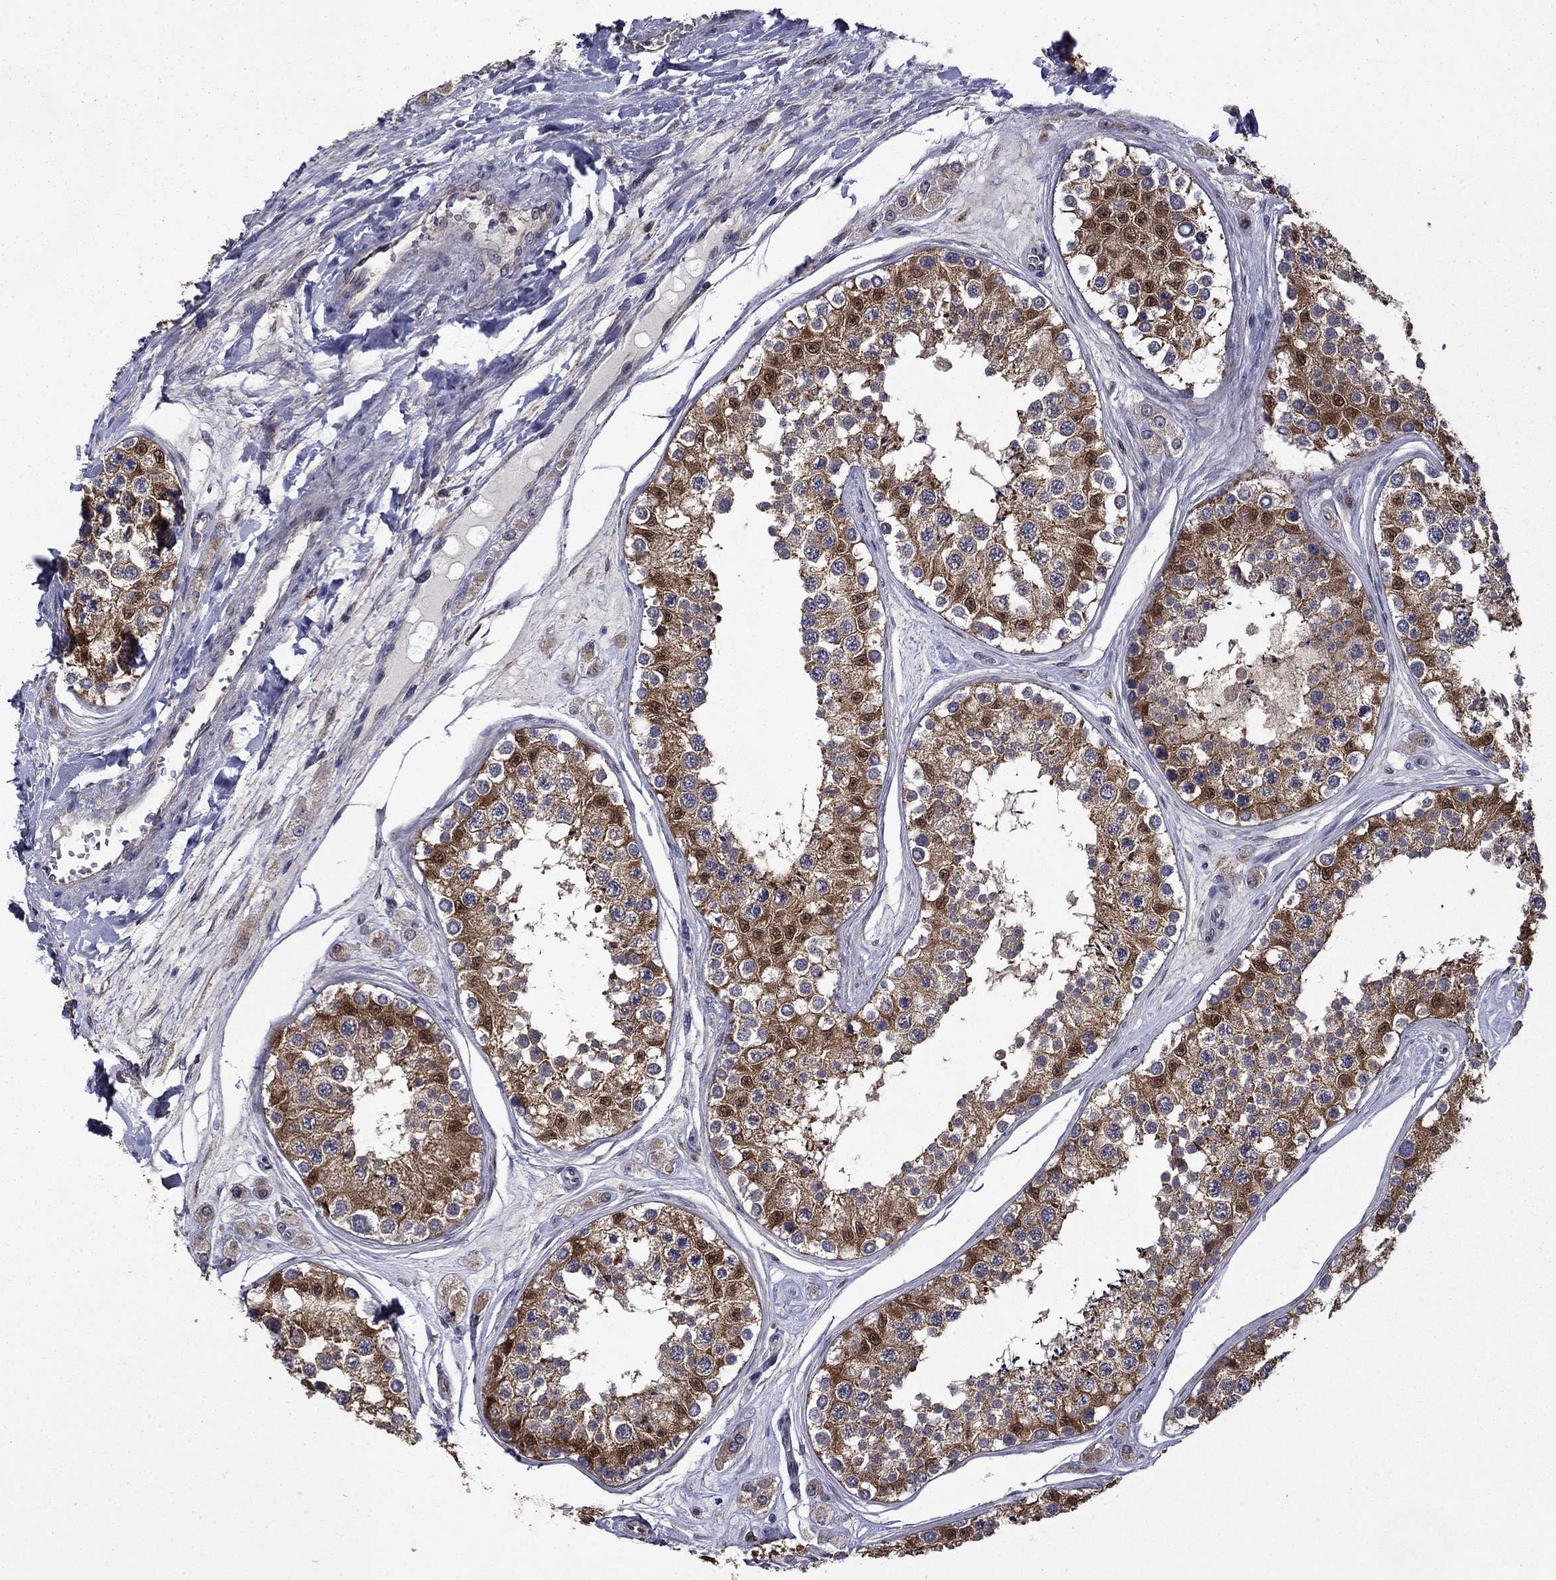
{"staining": {"intensity": "strong", "quantity": "25%-75%", "location": "cytoplasmic/membranous"}, "tissue": "testis", "cell_type": "Cells in seminiferous ducts", "image_type": "normal", "snomed": [{"axis": "morphology", "description": "Normal tissue, NOS"}, {"axis": "topography", "description": "Testis"}], "caption": "An immunohistochemistry micrograph of normal tissue is shown. Protein staining in brown highlights strong cytoplasmic/membranous positivity in testis within cells in seminiferous ducts.", "gene": "TPMT", "patient": {"sex": "male", "age": 25}}